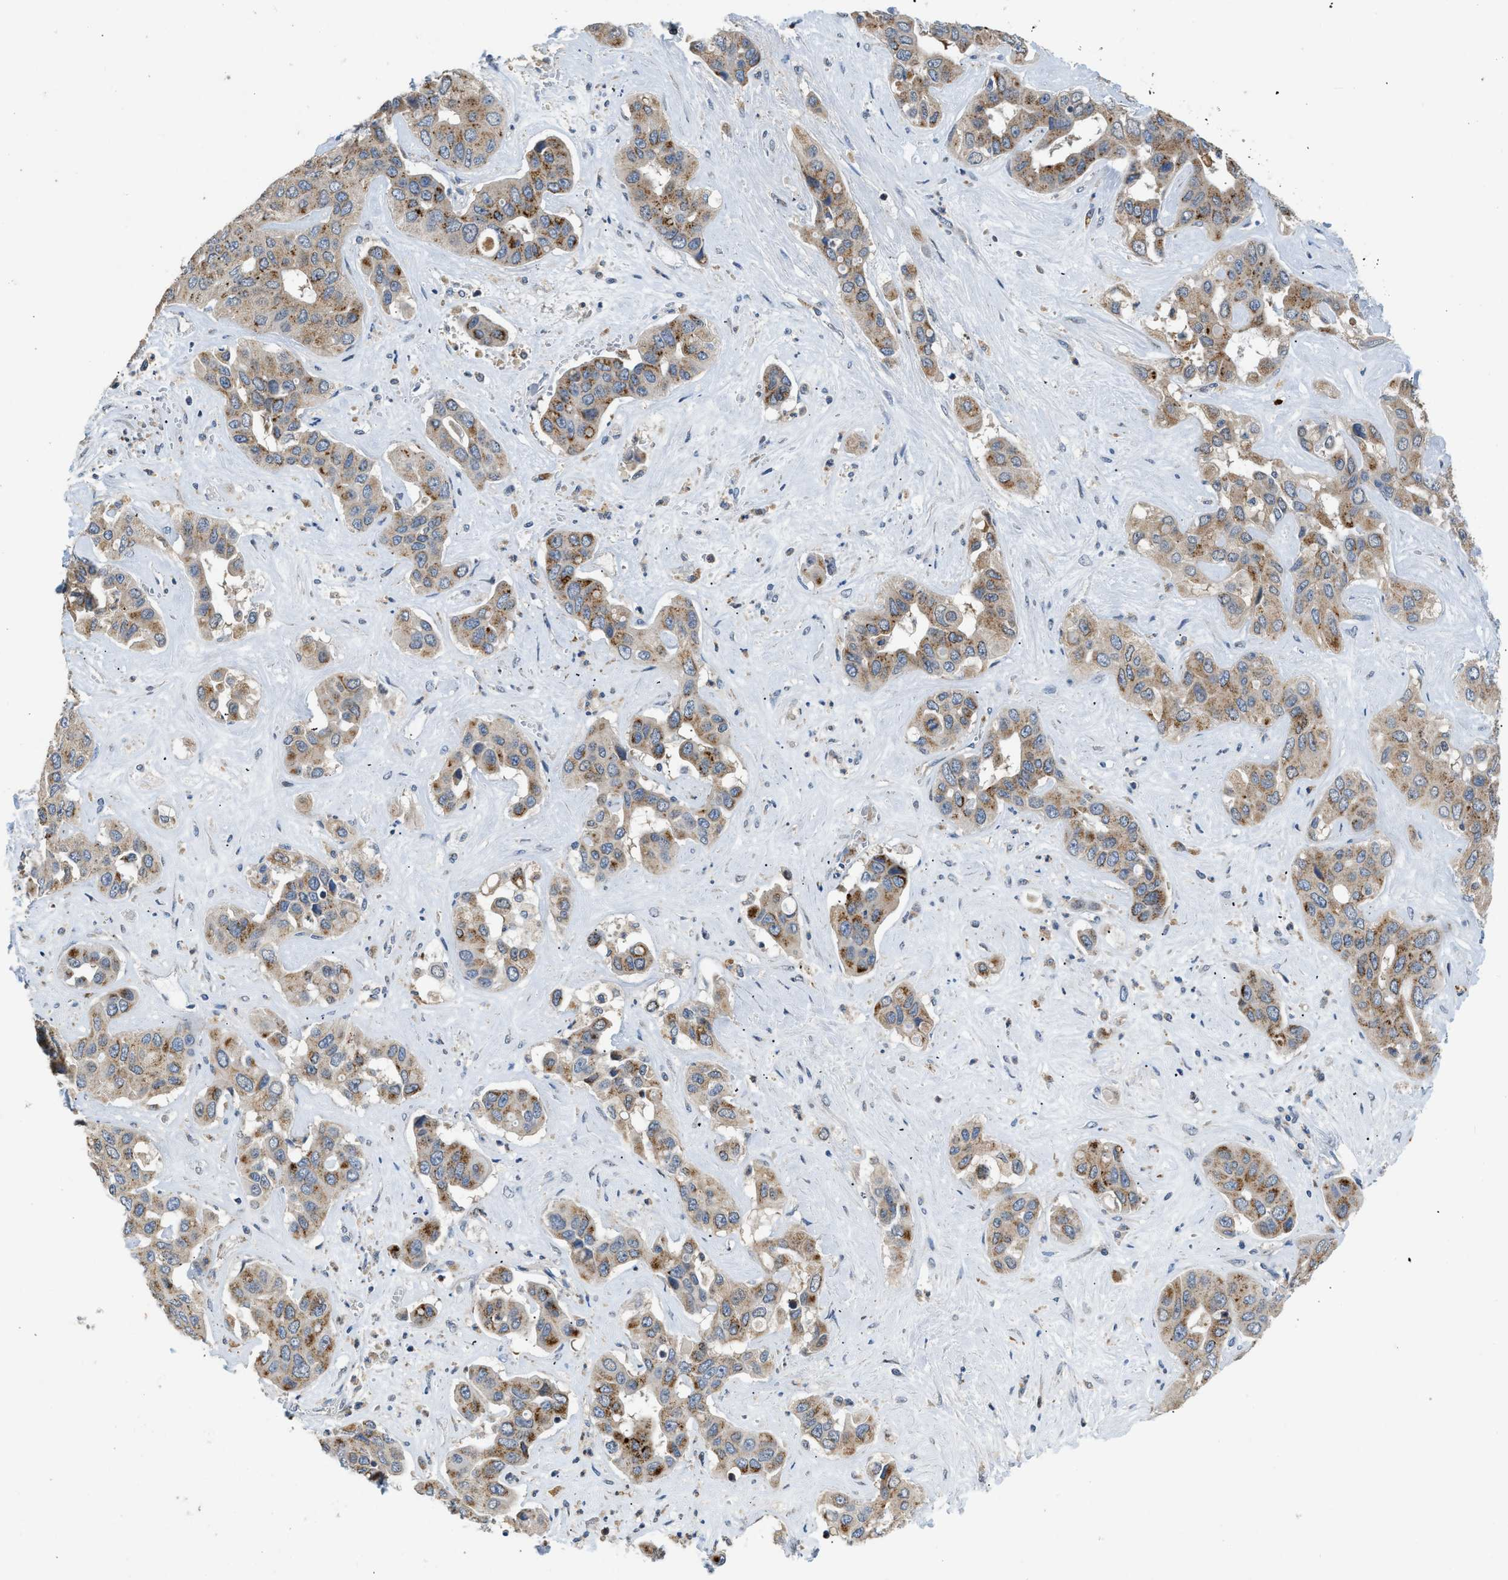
{"staining": {"intensity": "weak", "quantity": ">75%", "location": "cytoplasmic/membranous"}, "tissue": "liver cancer", "cell_type": "Tumor cells", "image_type": "cancer", "snomed": [{"axis": "morphology", "description": "Cholangiocarcinoma"}, {"axis": "topography", "description": "Liver"}], "caption": "Protein staining shows weak cytoplasmic/membranous expression in approximately >75% of tumor cells in liver cholangiocarcinoma.", "gene": "TOMM34", "patient": {"sex": "female", "age": 52}}